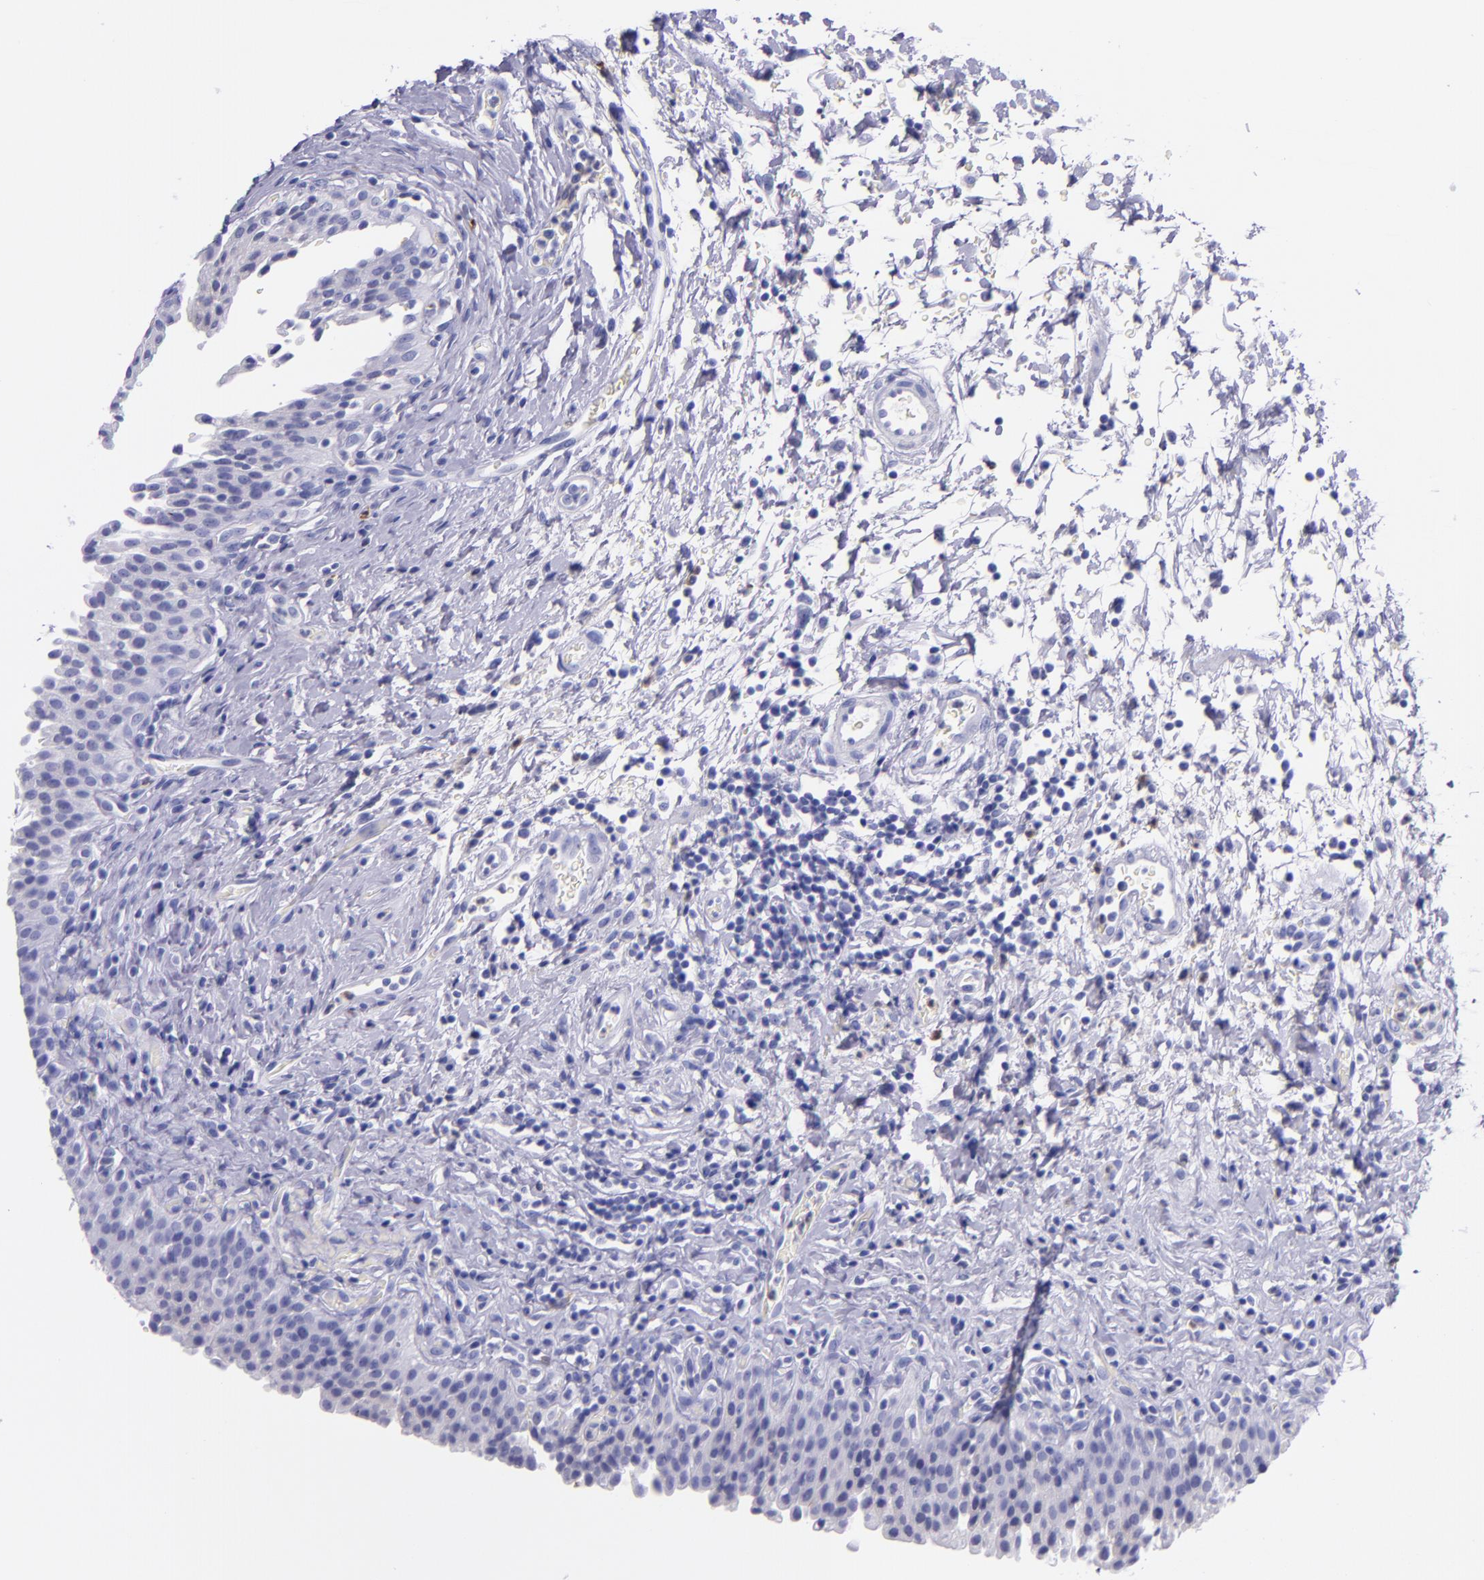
{"staining": {"intensity": "negative", "quantity": "none", "location": "none"}, "tissue": "urinary bladder", "cell_type": "Urothelial cells", "image_type": "normal", "snomed": [{"axis": "morphology", "description": "Normal tissue, NOS"}, {"axis": "topography", "description": "Urinary bladder"}], "caption": "Immunohistochemistry of normal human urinary bladder reveals no staining in urothelial cells. The staining is performed using DAB brown chromogen with nuclei counter-stained in using hematoxylin.", "gene": "SLPI", "patient": {"sex": "male", "age": 51}}